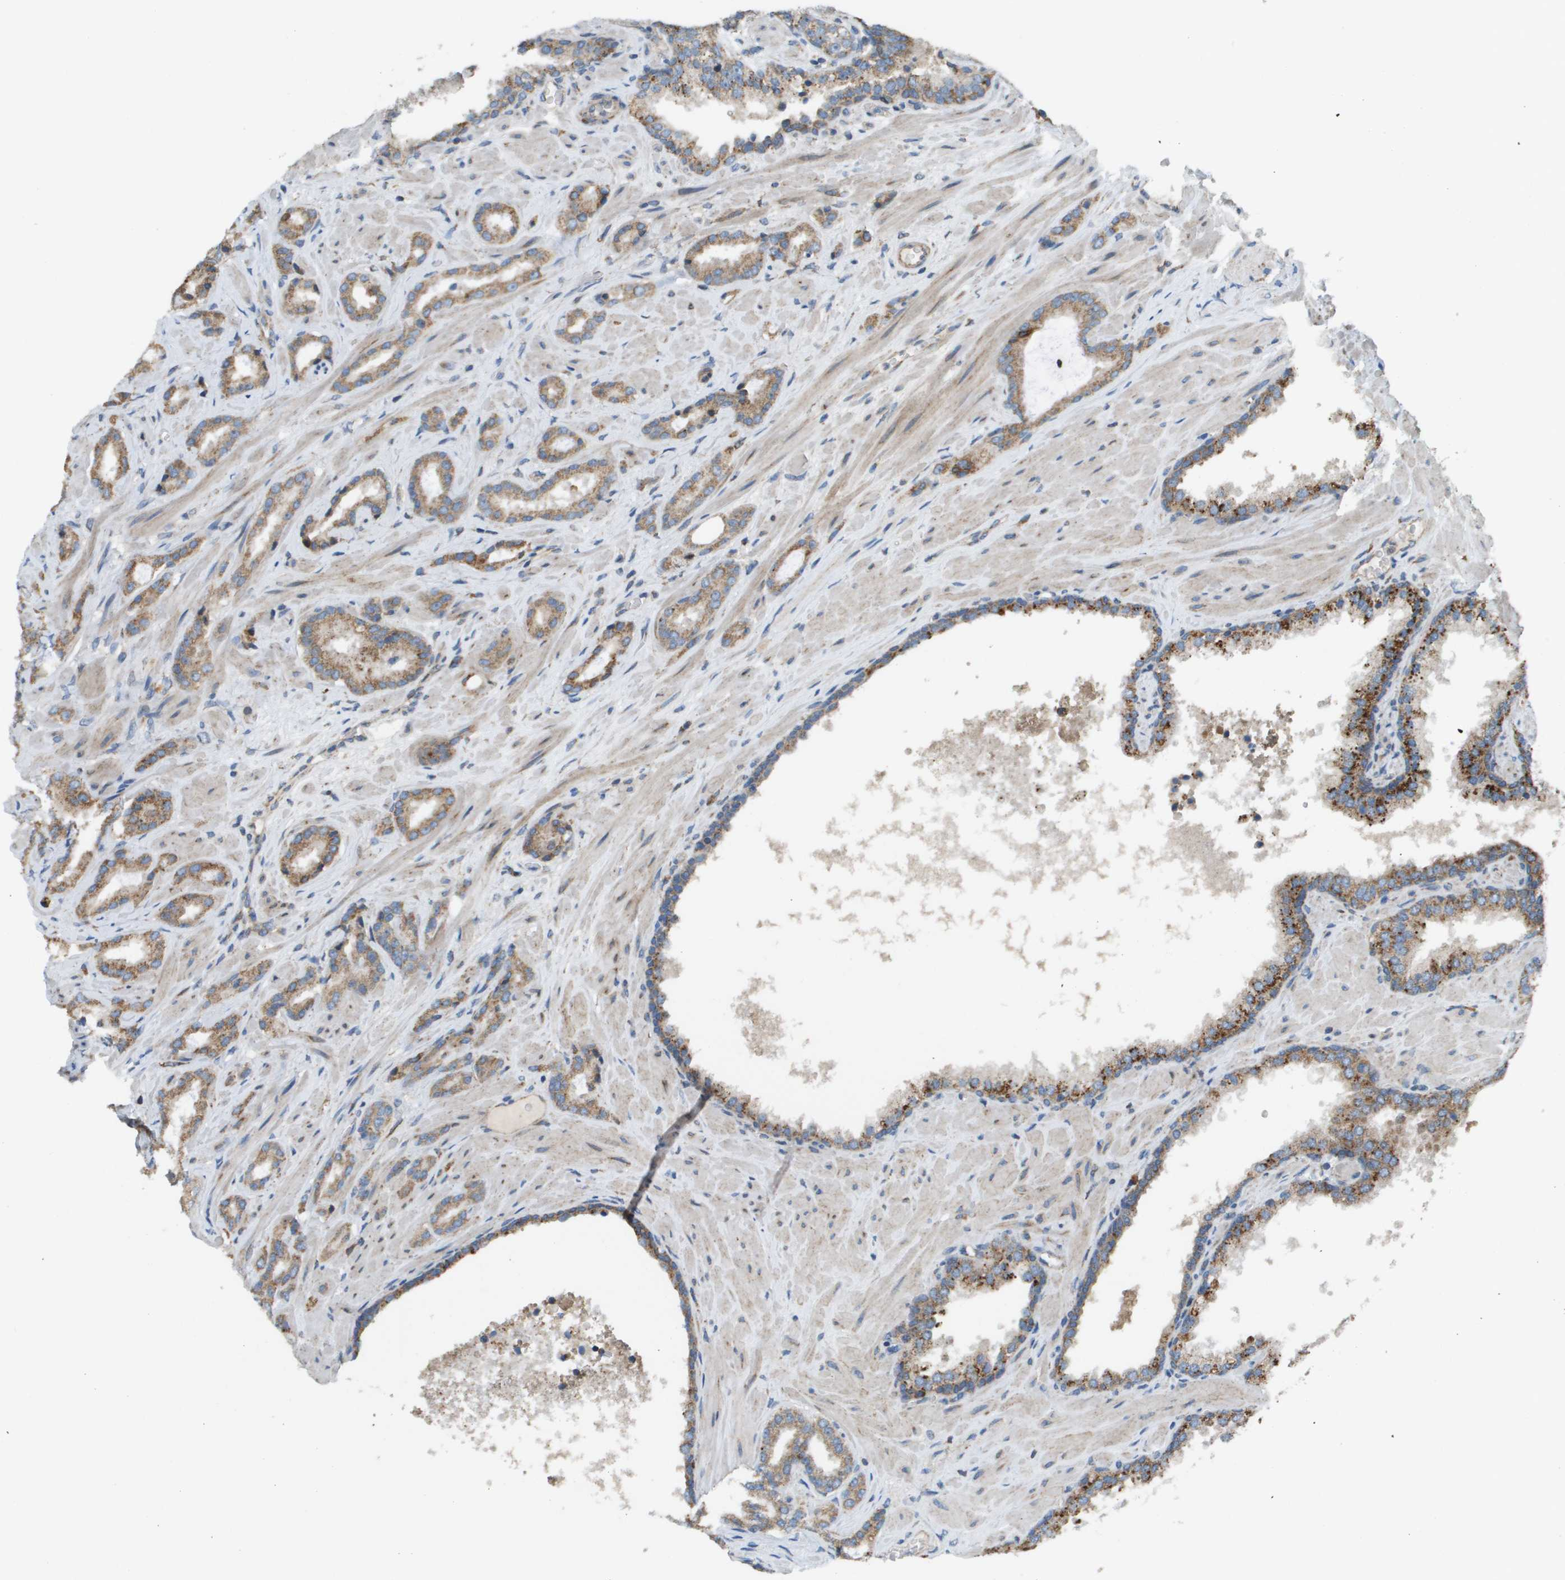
{"staining": {"intensity": "moderate", "quantity": ">75%", "location": "cytoplasmic/membranous"}, "tissue": "prostate cancer", "cell_type": "Tumor cells", "image_type": "cancer", "snomed": [{"axis": "morphology", "description": "Adenocarcinoma, High grade"}, {"axis": "topography", "description": "Prostate"}], "caption": "Protein staining of prostate cancer tissue reveals moderate cytoplasmic/membranous expression in approximately >75% of tumor cells.", "gene": "NRK", "patient": {"sex": "male", "age": 64}}